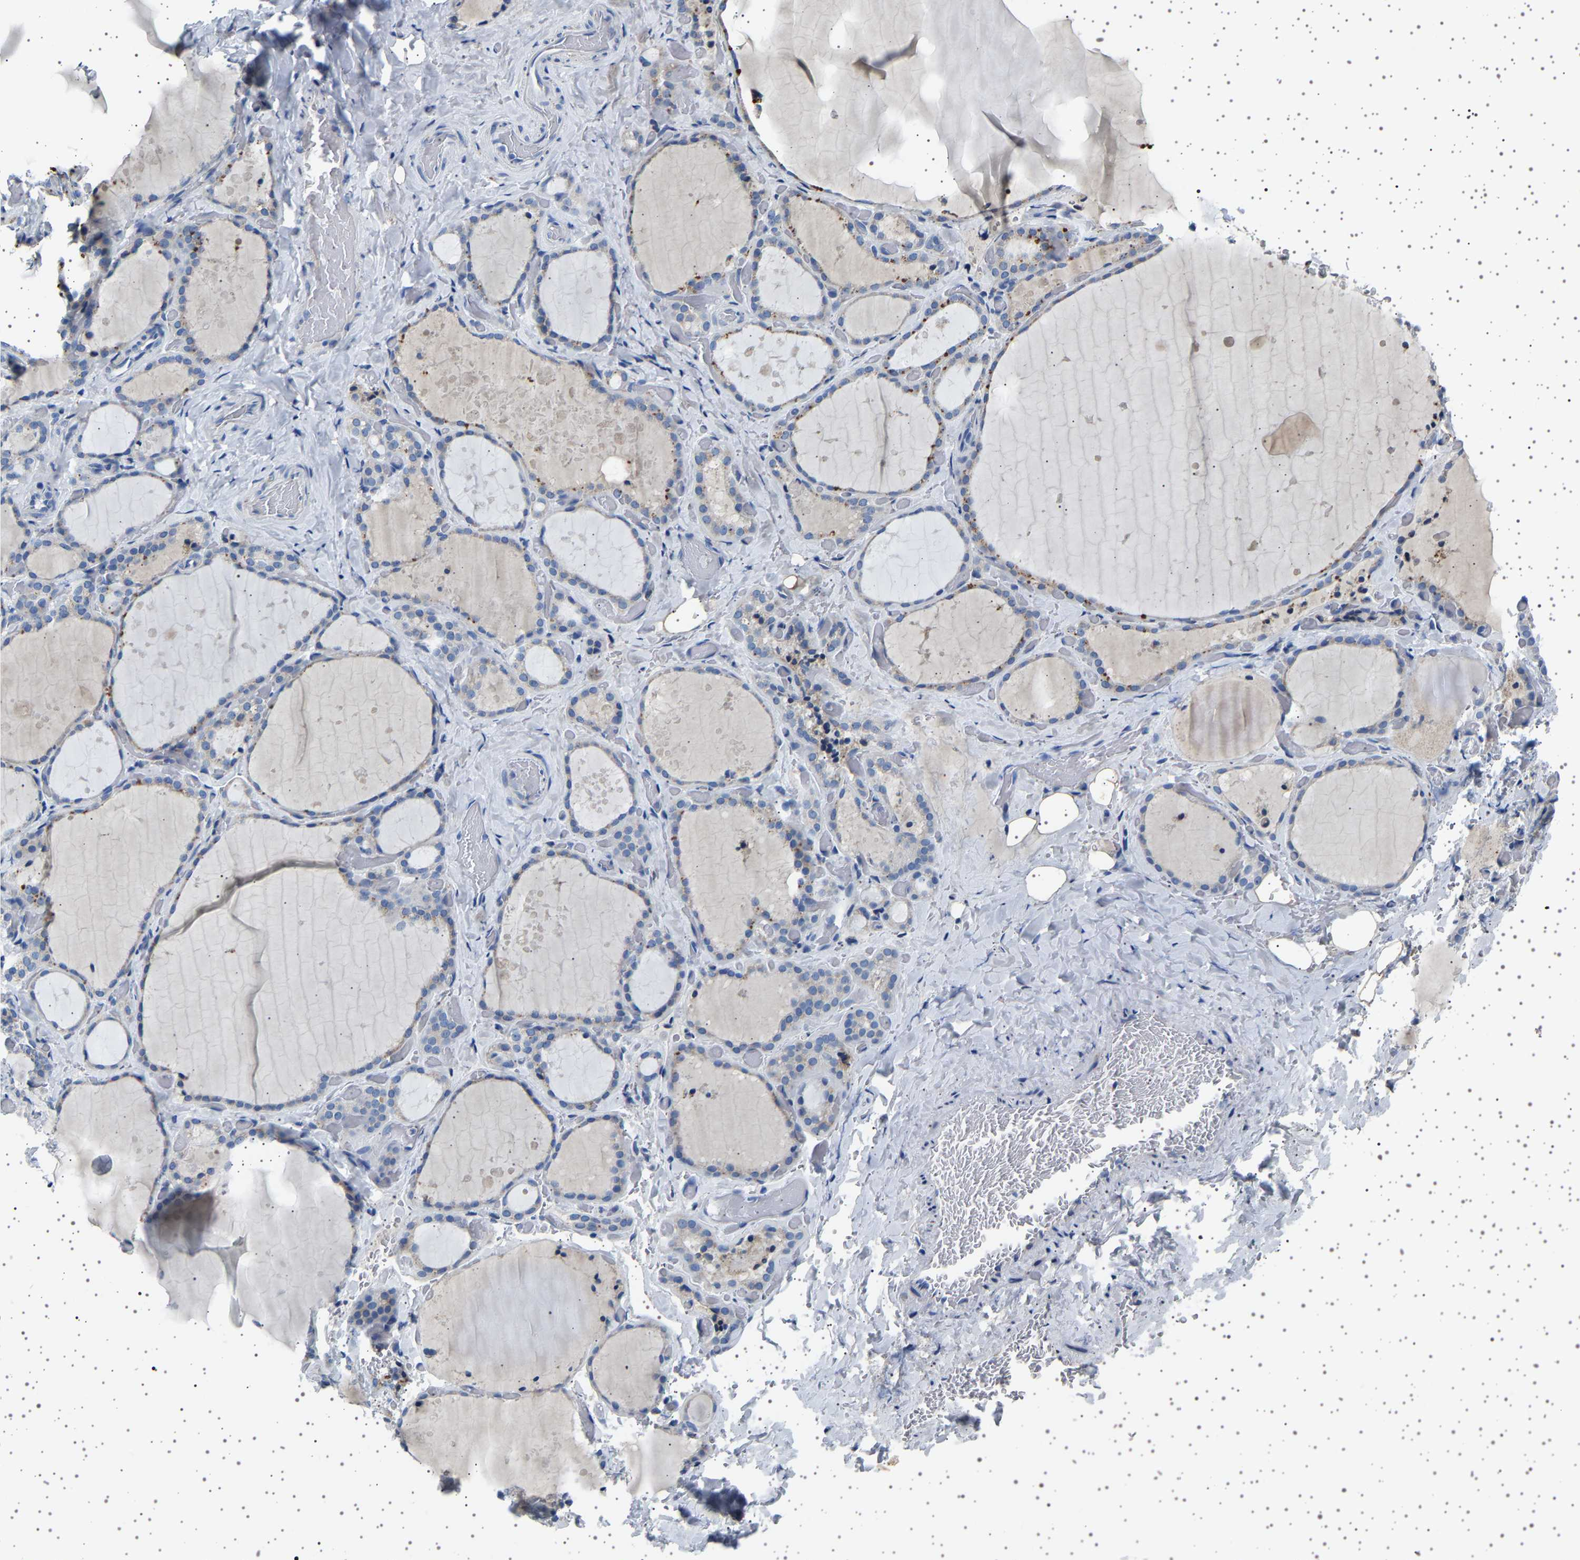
{"staining": {"intensity": "moderate", "quantity": "25%-75%", "location": "cytoplasmic/membranous"}, "tissue": "thyroid gland", "cell_type": "Glandular cells", "image_type": "normal", "snomed": [{"axis": "morphology", "description": "Normal tissue, NOS"}, {"axis": "topography", "description": "Thyroid gland"}], "caption": "A high-resolution image shows IHC staining of benign thyroid gland, which exhibits moderate cytoplasmic/membranous positivity in approximately 25%-75% of glandular cells.", "gene": "FTCD", "patient": {"sex": "female", "age": 44}}